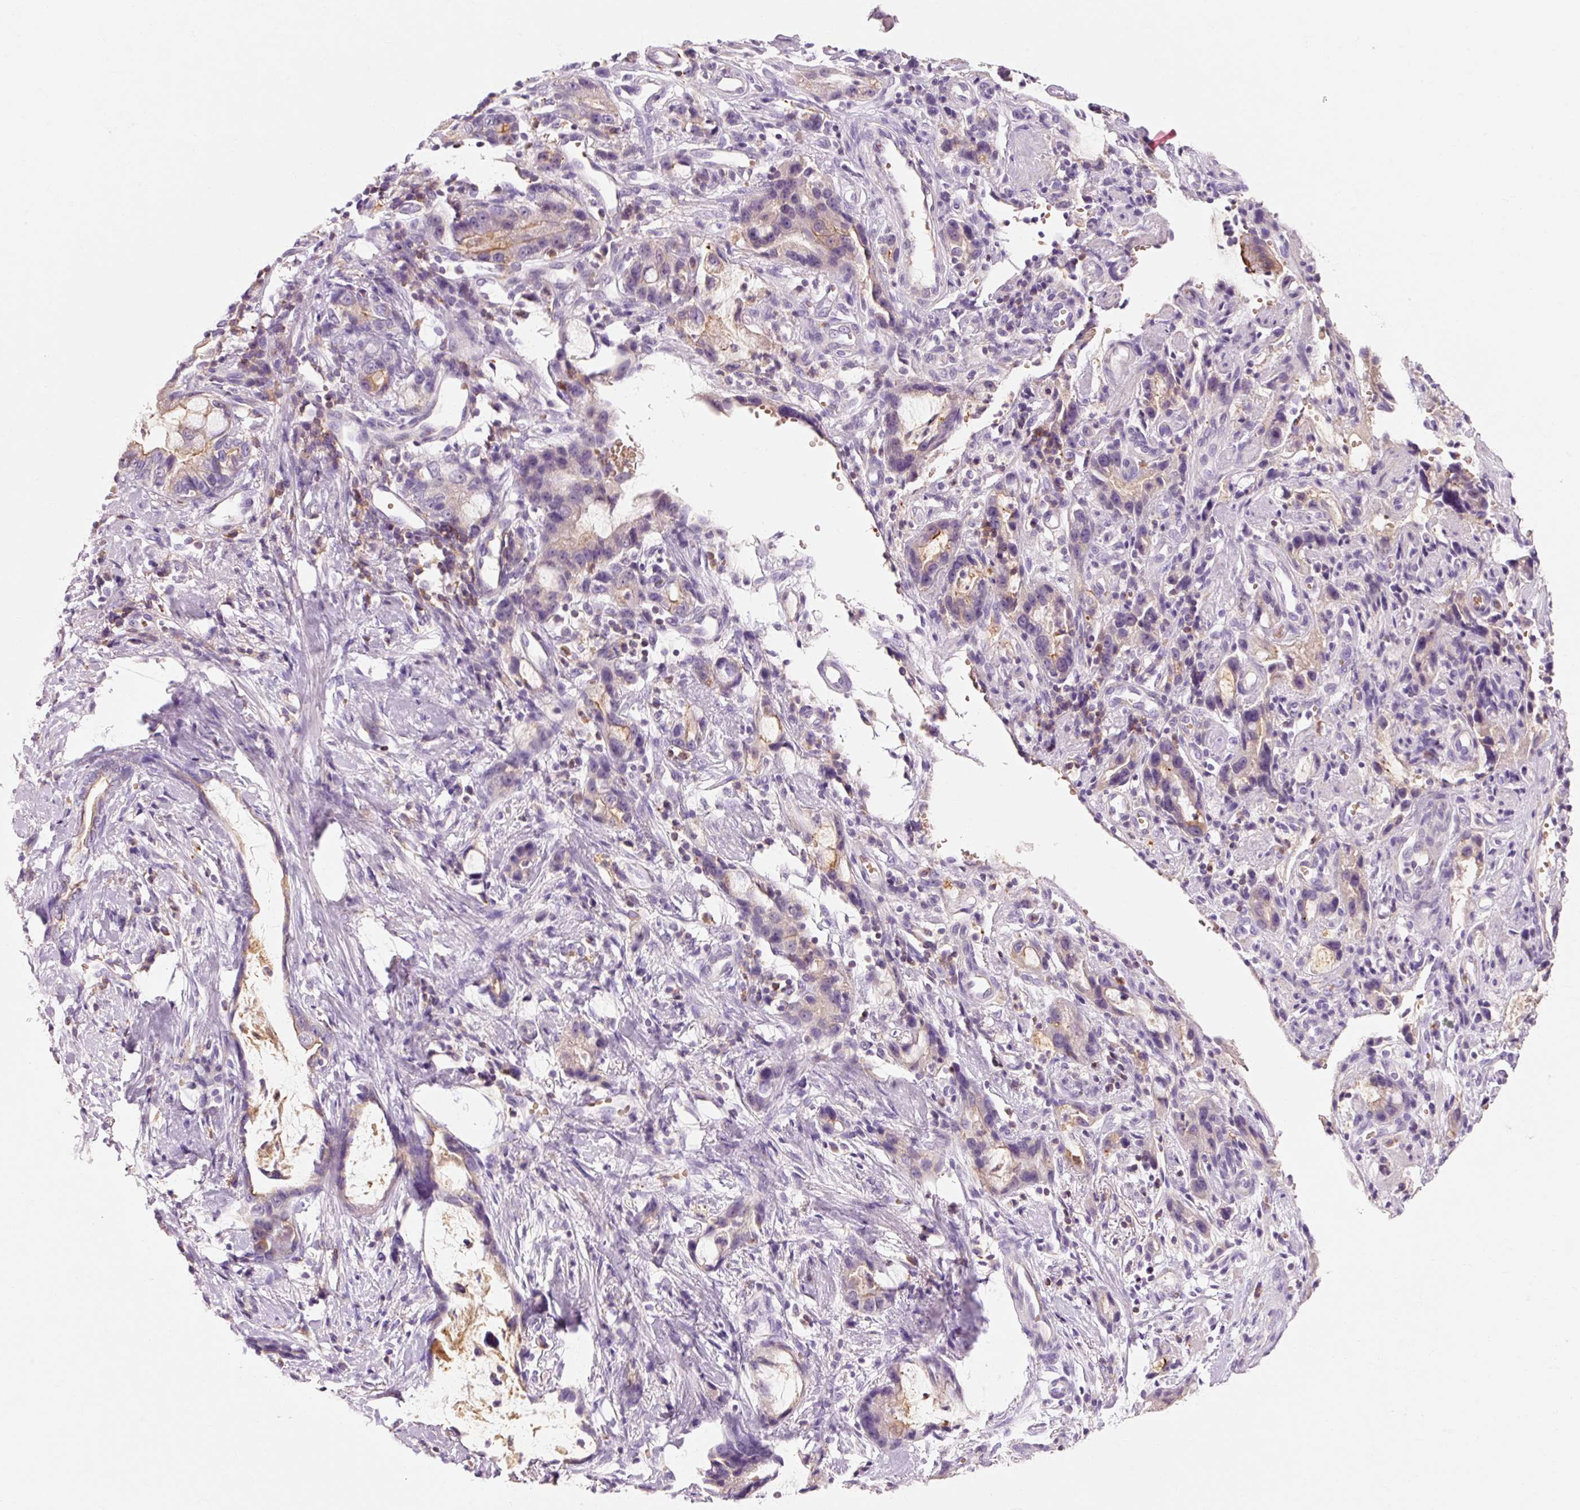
{"staining": {"intensity": "moderate", "quantity": "<25%", "location": "cytoplasmic/membranous"}, "tissue": "stomach cancer", "cell_type": "Tumor cells", "image_type": "cancer", "snomed": [{"axis": "morphology", "description": "Adenocarcinoma, NOS"}, {"axis": "topography", "description": "Stomach"}], "caption": "Adenocarcinoma (stomach) stained for a protein (brown) exhibits moderate cytoplasmic/membranous positive staining in about <25% of tumor cells.", "gene": "OR8K1", "patient": {"sex": "male", "age": 55}}